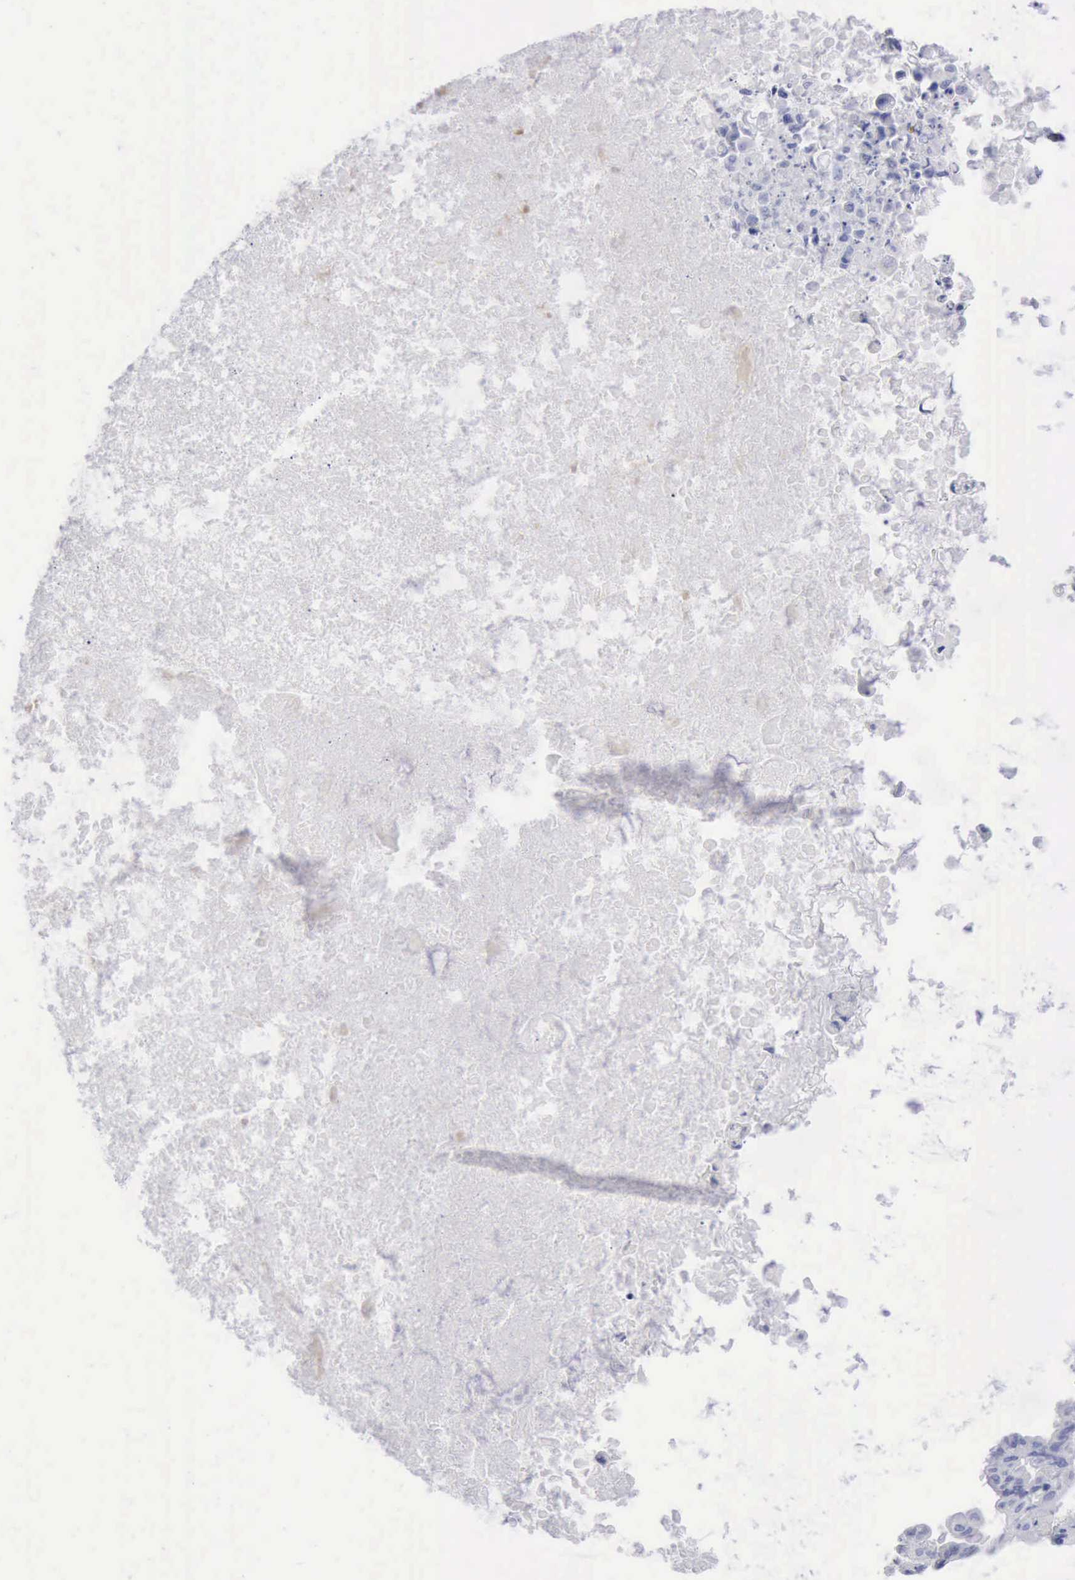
{"staining": {"intensity": "negative", "quantity": "none", "location": "none"}, "tissue": "ovarian cancer", "cell_type": "Tumor cells", "image_type": "cancer", "snomed": [{"axis": "morphology", "description": "Cystadenocarcinoma, mucinous, NOS"}, {"axis": "topography", "description": "Ovary"}], "caption": "There is no significant staining in tumor cells of ovarian cancer (mucinous cystadenocarcinoma).", "gene": "ANGEL1", "patient": {"sex": "female", "age": 37}}